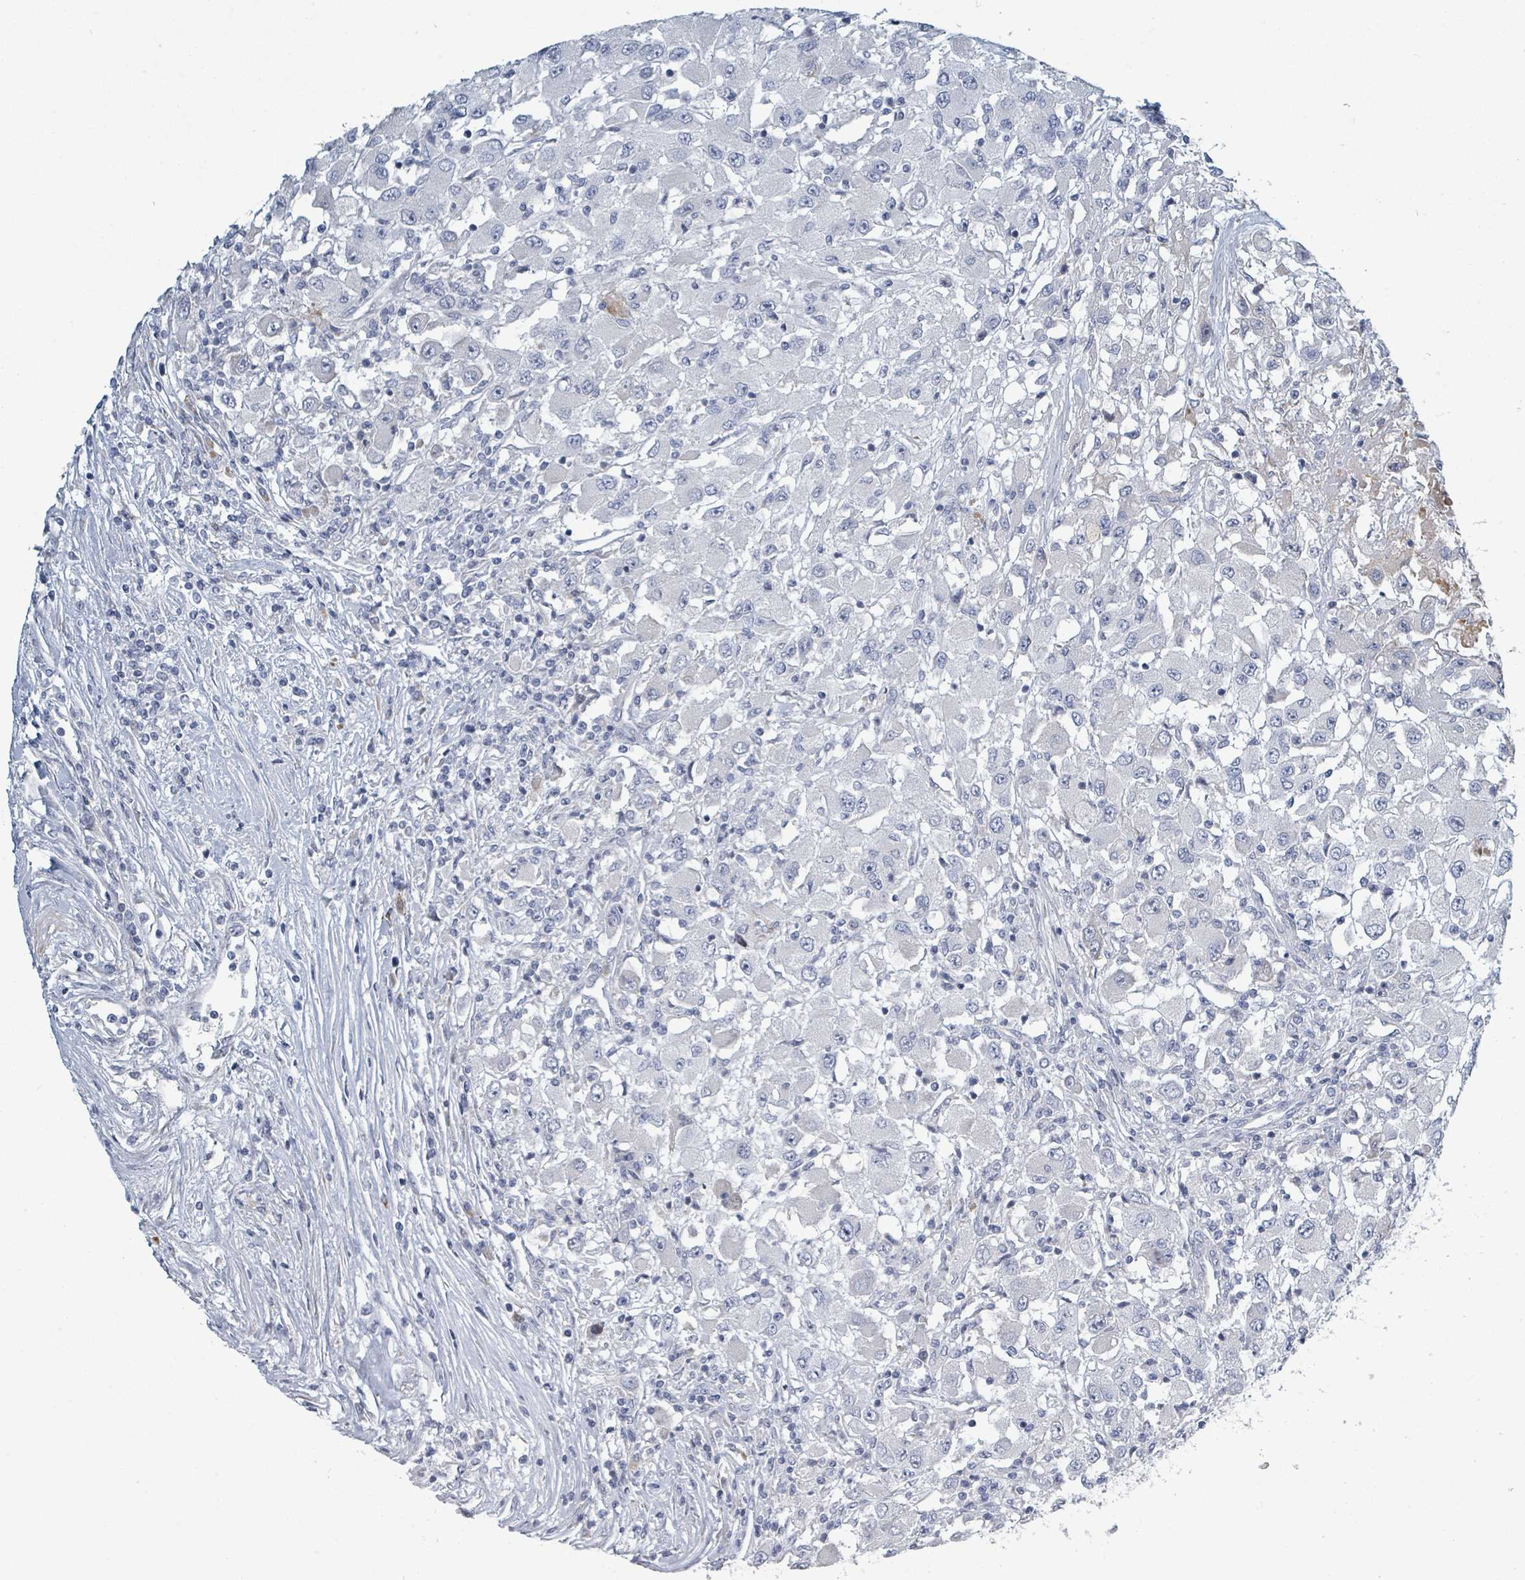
{"staining": {"intensity": "negative", "quantity": "none", "location": "none"}, "tissue": "renal cancer", "cell_type": "Tumor cells", "image_type": "cancer", "snomed": [{"axis": "morphology", "description": "Adenocarcinoma, NOS"}, {"axis": "topography", "description": "Kidney"}], "caption": "An image of human renal cancer is negative for staining in tumor cells.", "gene": "RAB33B", "patient": {"sex": "female", "age": 67}}